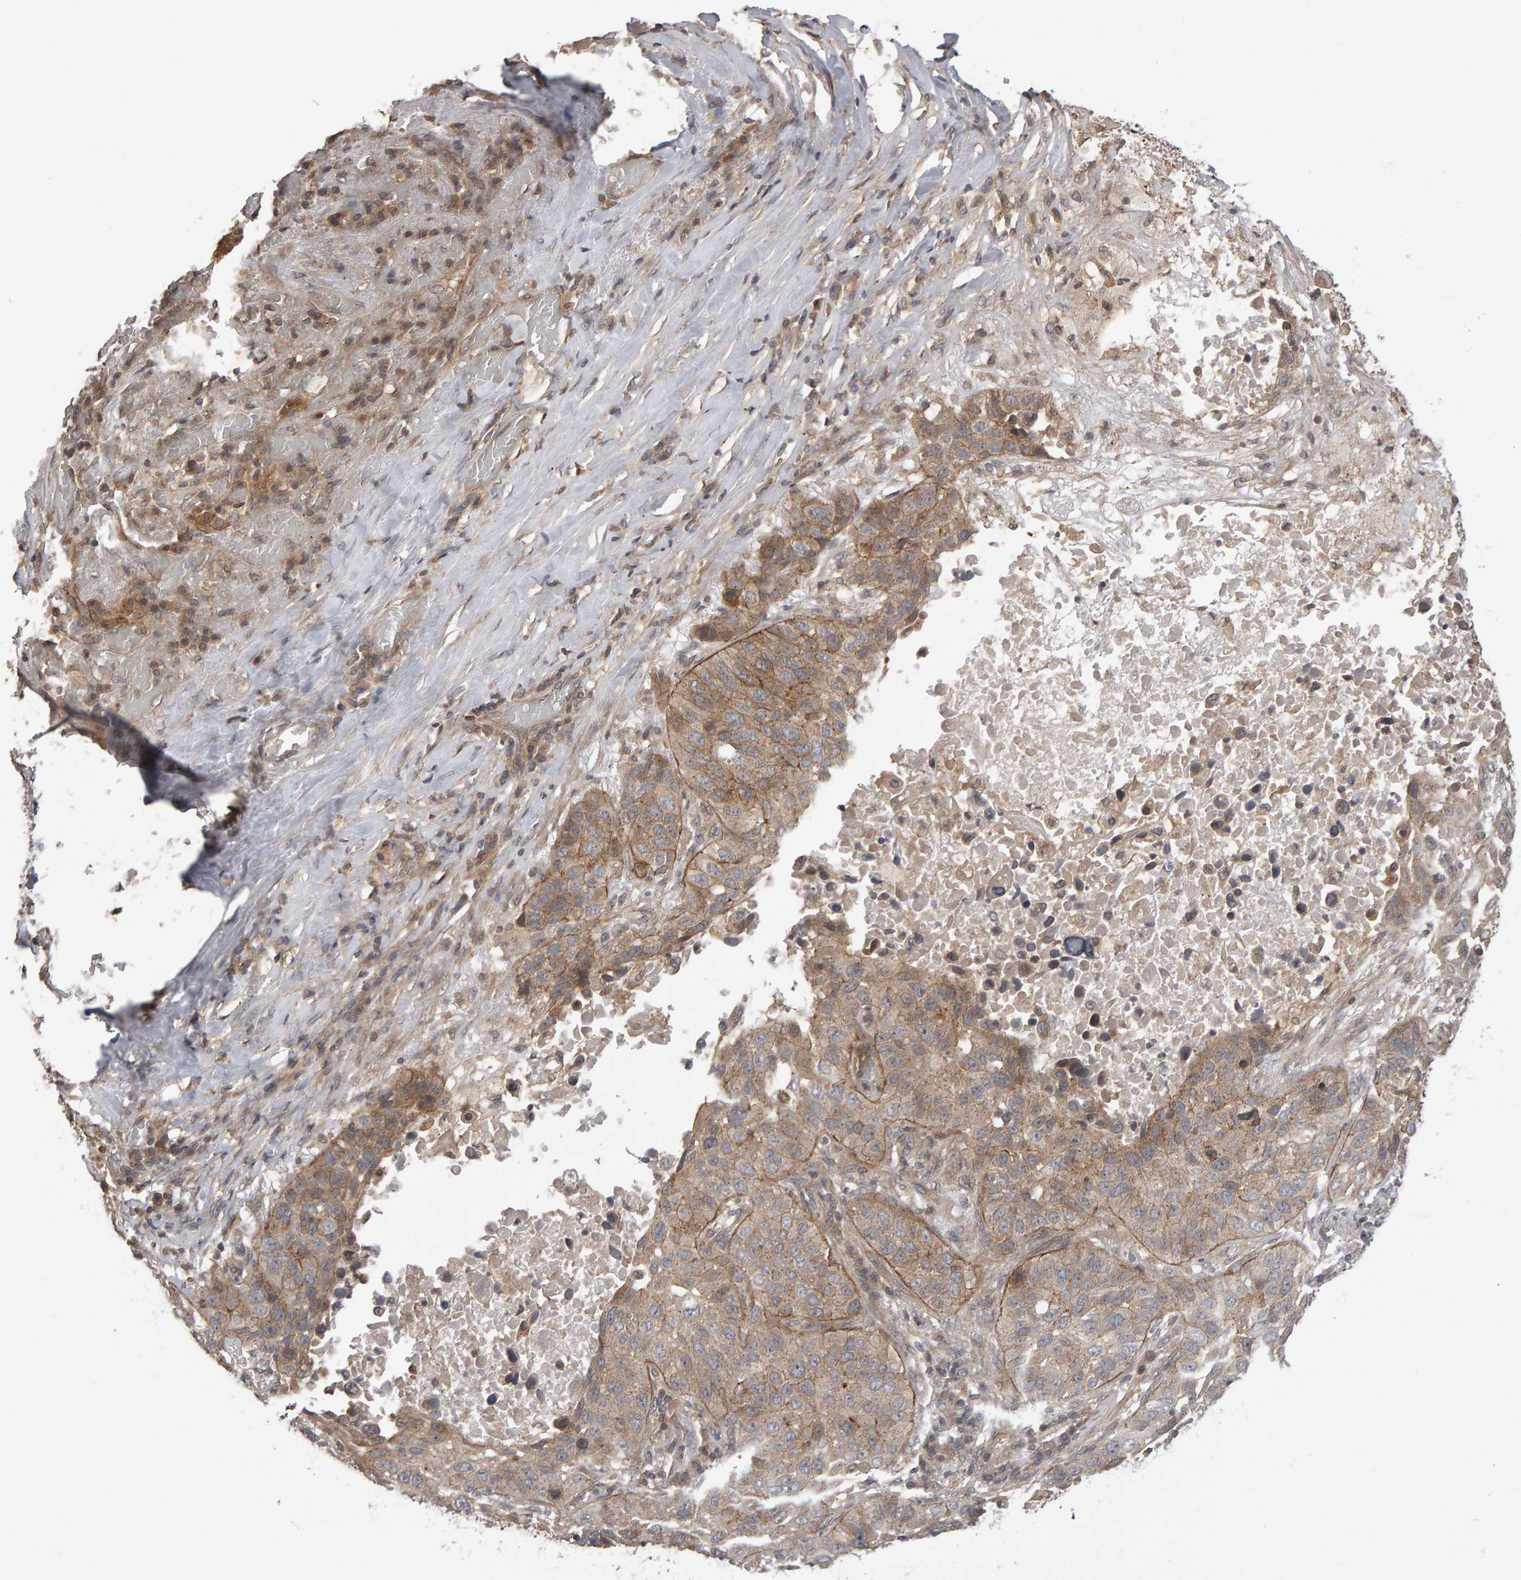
{"staining": {"intensity": "weak", "quantity": ">75%", "location": "cytoplasmic/membranous"}, "tissue": "lung cancer", "cell_type": "Tumor cells", "image_type": "cancer", "snomed": [{"axis": "morphology", "description": "Squamous cell carcinoma, NOS"}, {"axis": "topography", "description": "Lung"}], "caption": "Immunohistochemical staining of squamous cell carcinoma (lung) shows low levels of weak cytoplasmic/membranous expression in about >75% of tumor cells.", "gene": "SCRIB", "patient": {"sex": "male", "age": 57}}